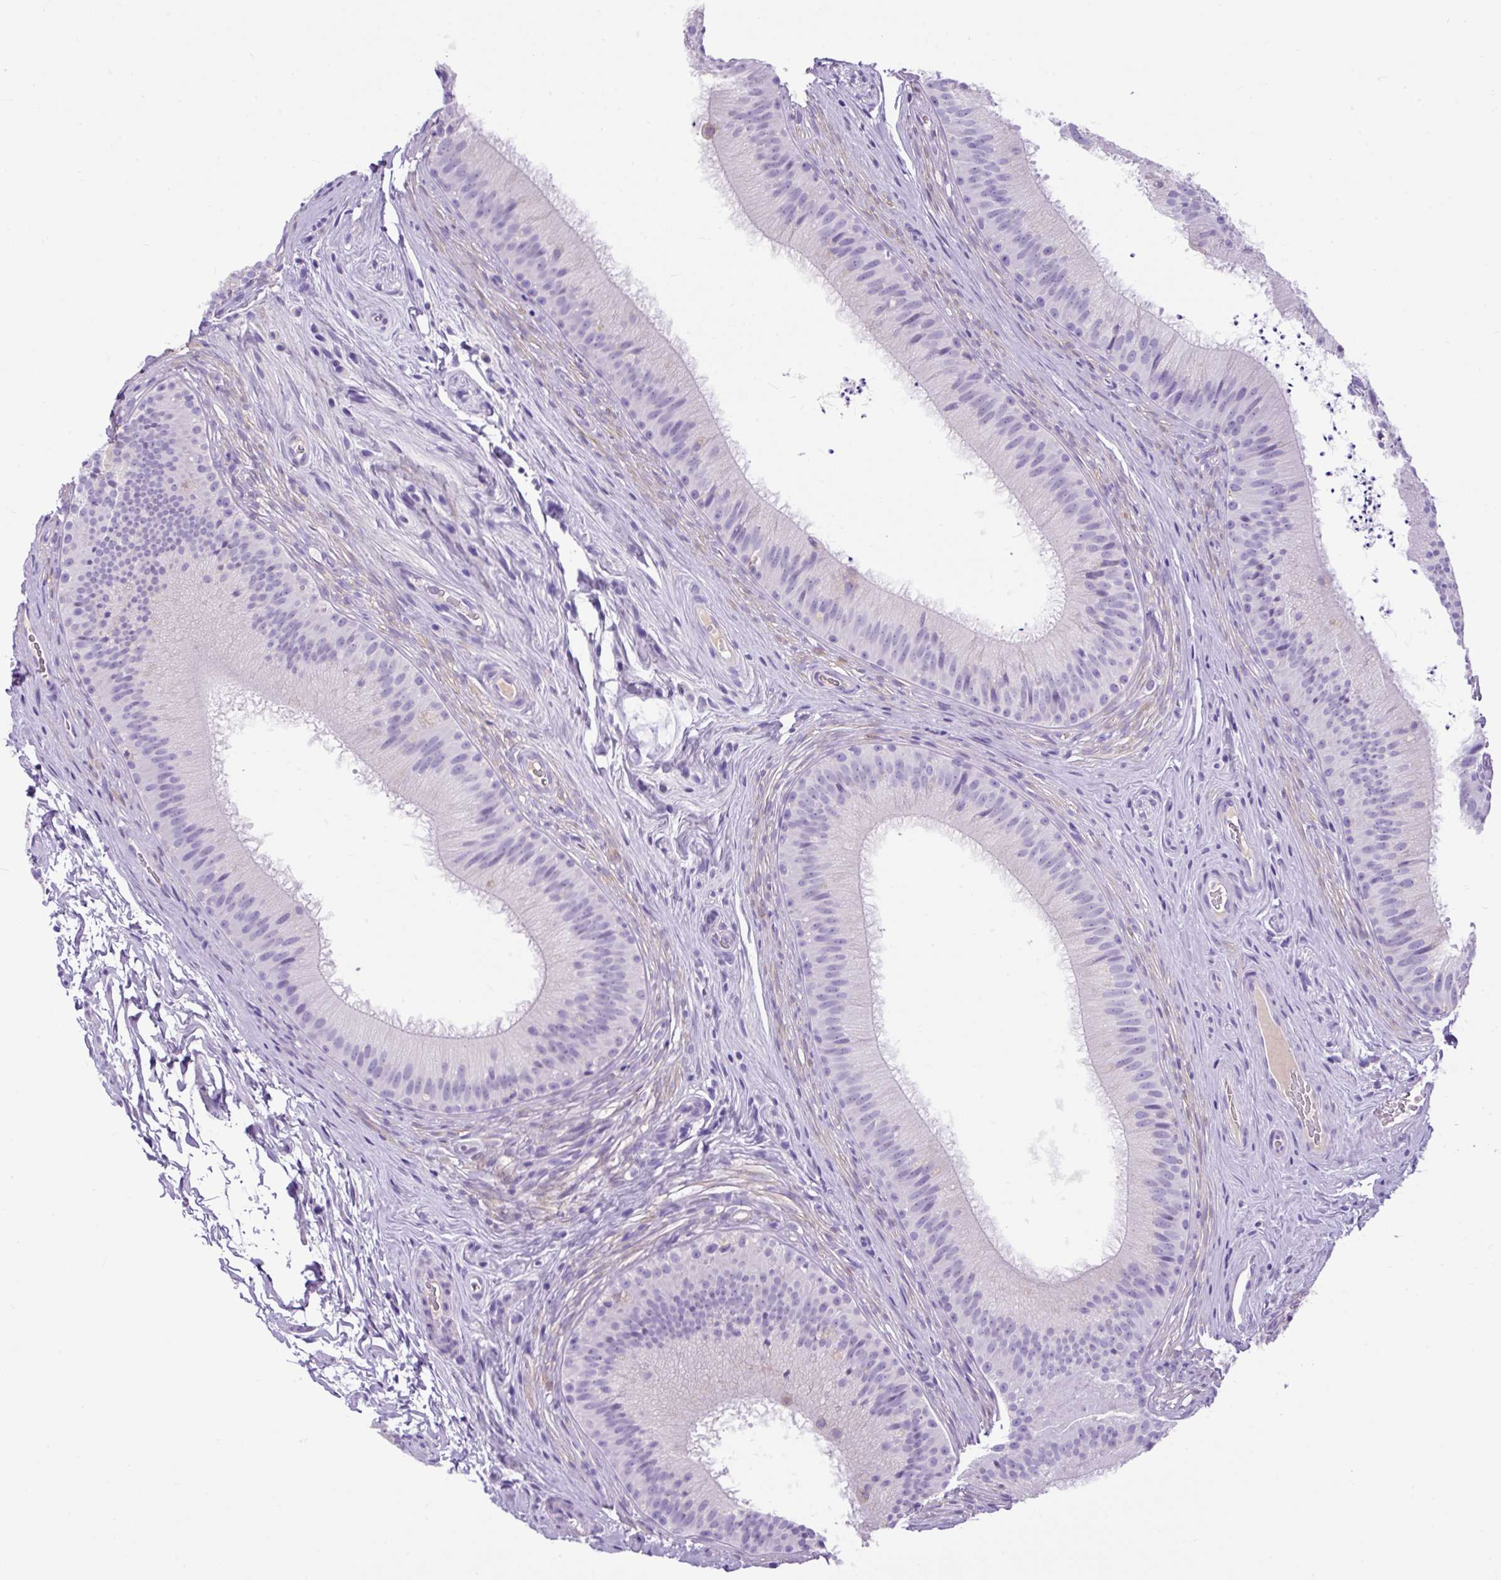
{"staining": {"intensity": "negative", "quantity": "none", "location": "none"}, "tissue": "epididymis", "cell_type": "Glandular cells", "image_type": "normal", "snomed": [{"axis": "morphology", "description": "Normal tissue, NOS"}, {"axis": "topography", "description": "Epididymis"}], "caption": "An immunohistochemistry image of unremarkable epididymis is shown. There is no staining in glandular cells of epididymis.", "gene": "SPTBN5", "patient": {"sex": "male", "age": 24}}